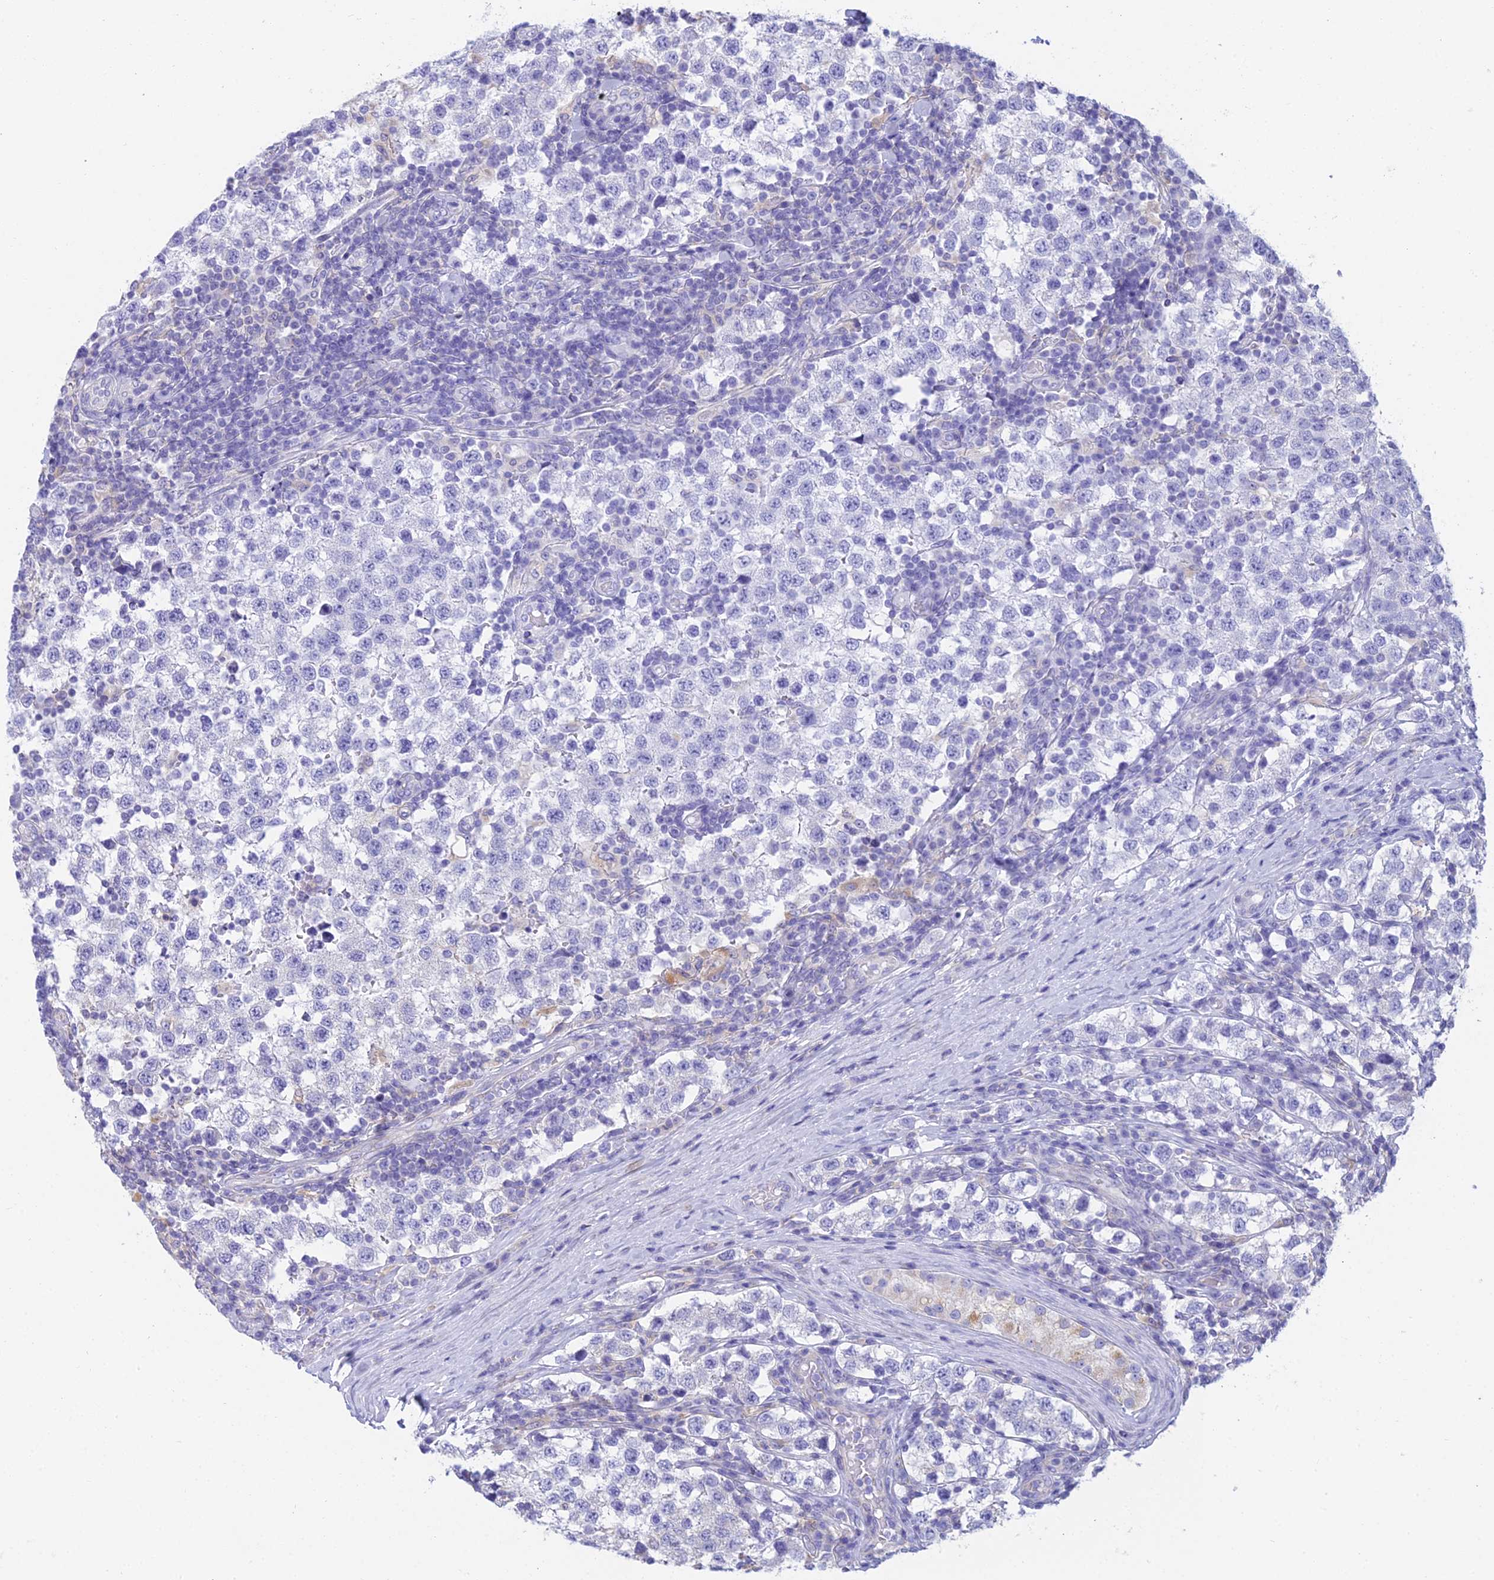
{"staining": {"intensity": "negative", "quantity": "none", "location": "none"}, "tissue": "testis cancer", "cell_type": "Tumor cells", "image_type": "cancer", "snomed": [{"axis": "morphology", "description": "Seminoma, NOS"}, {"axis": "topography", "description": "Testis"}], "caption": "Immunohistochemical staining of testis cancer (seminoma) reveals no significant positivity in tumor cells.", "gene": "CLCN7", "patient": {"sex": "male", "age": 34}}